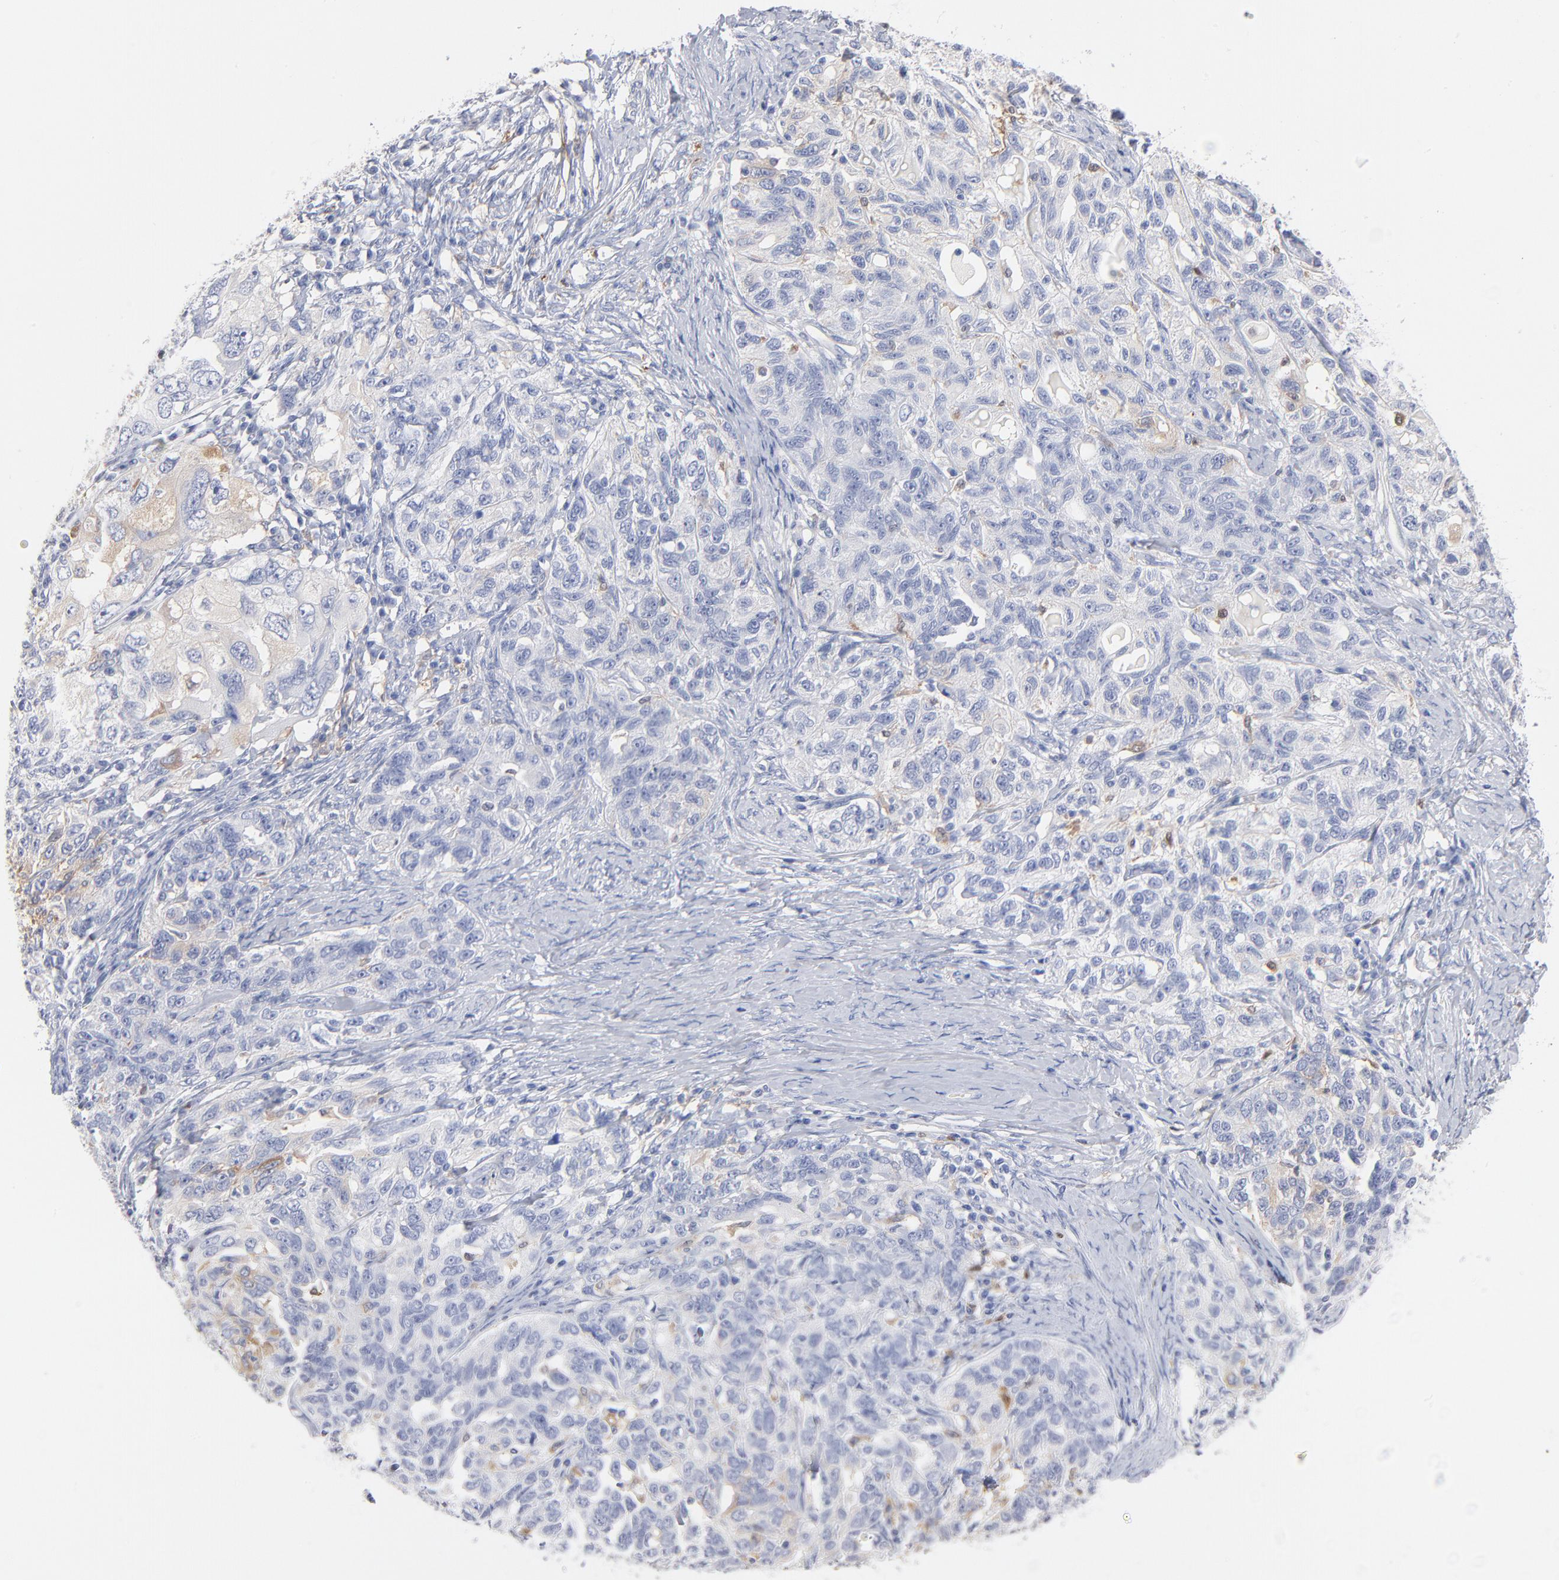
{"staining": {"intensity": "negative", "quantity": "none", "location": "none"}, "tissue": "ovarian cancer", "cell_type": "Tumor cells", "image_type": "cancer", "snomed": [{"axis": "morphology", "description": "Cystadenocarcinoma, serous, NOS"}, {"axis": "topography", "description": "Ovary"}], "caption": "High power microscopy histopathology image of an immunohistochemistry (IHC) image of ovarian cancer (serous cystadenocarcinoma), revealing no significant expression in tumor cells.", "gene": "IFIT2", "patient": {"sex": "female", "age": 82}}